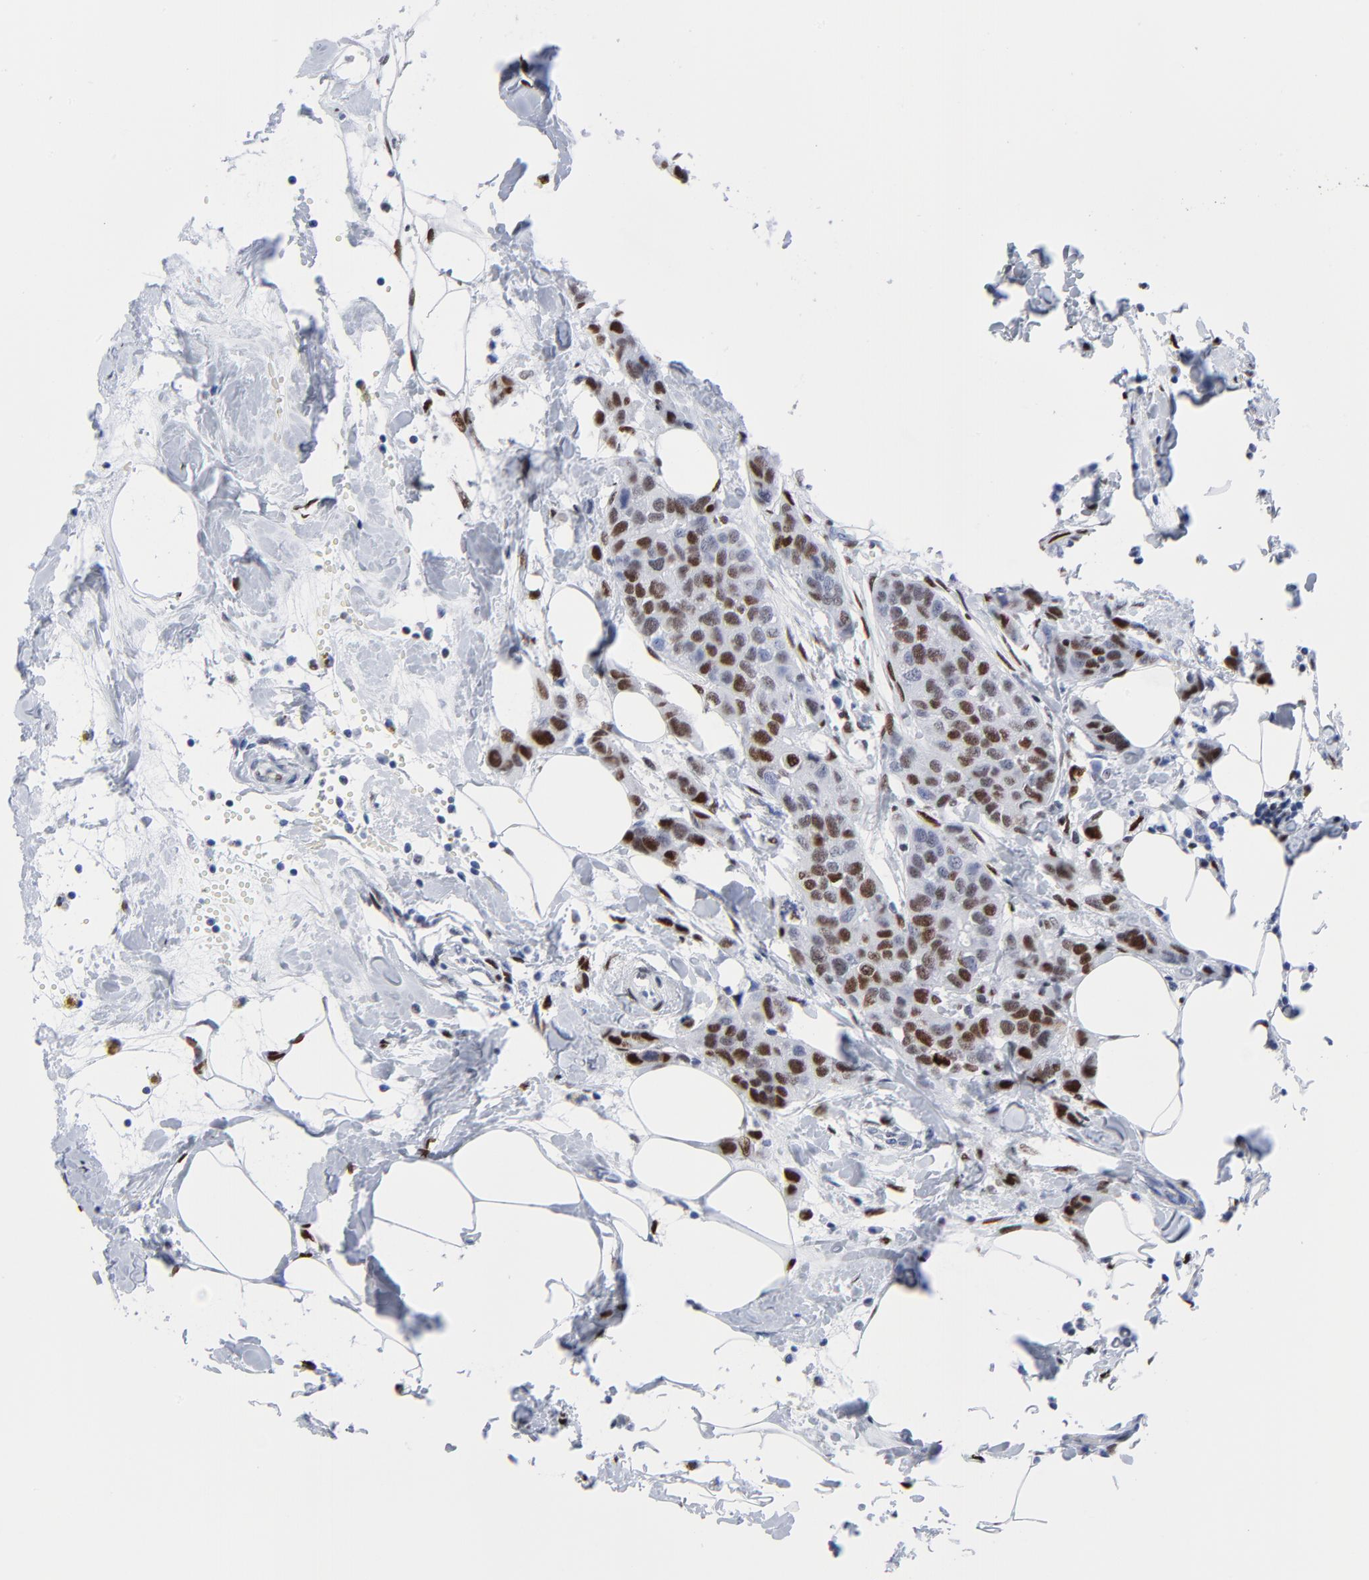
{"staining": {"intensity": "strong", "quantity": ">75%", "location": "nuclear"}, "tissue": "breast cancer", "cell_type": "Tumor cells", "image_type": "cancer", "snomed": [{"axis": "morphology", "description": "Normal tissue, NOS"}, {"axis": "morphology", "description": "Duct carcinoma"}, {"axis": "topography", "description": "Breast"}], "caption": "Immunohistochemistry (IHC) image of neoplastic tissue: human breast cancer stained using IHC exhibits high levels of strong protein expression localized specifically in the nuclear of tumor cells, appearing as a nuclear brown color.", "gene": "JUN", "patient": {"sex": "female", "age": 50}}